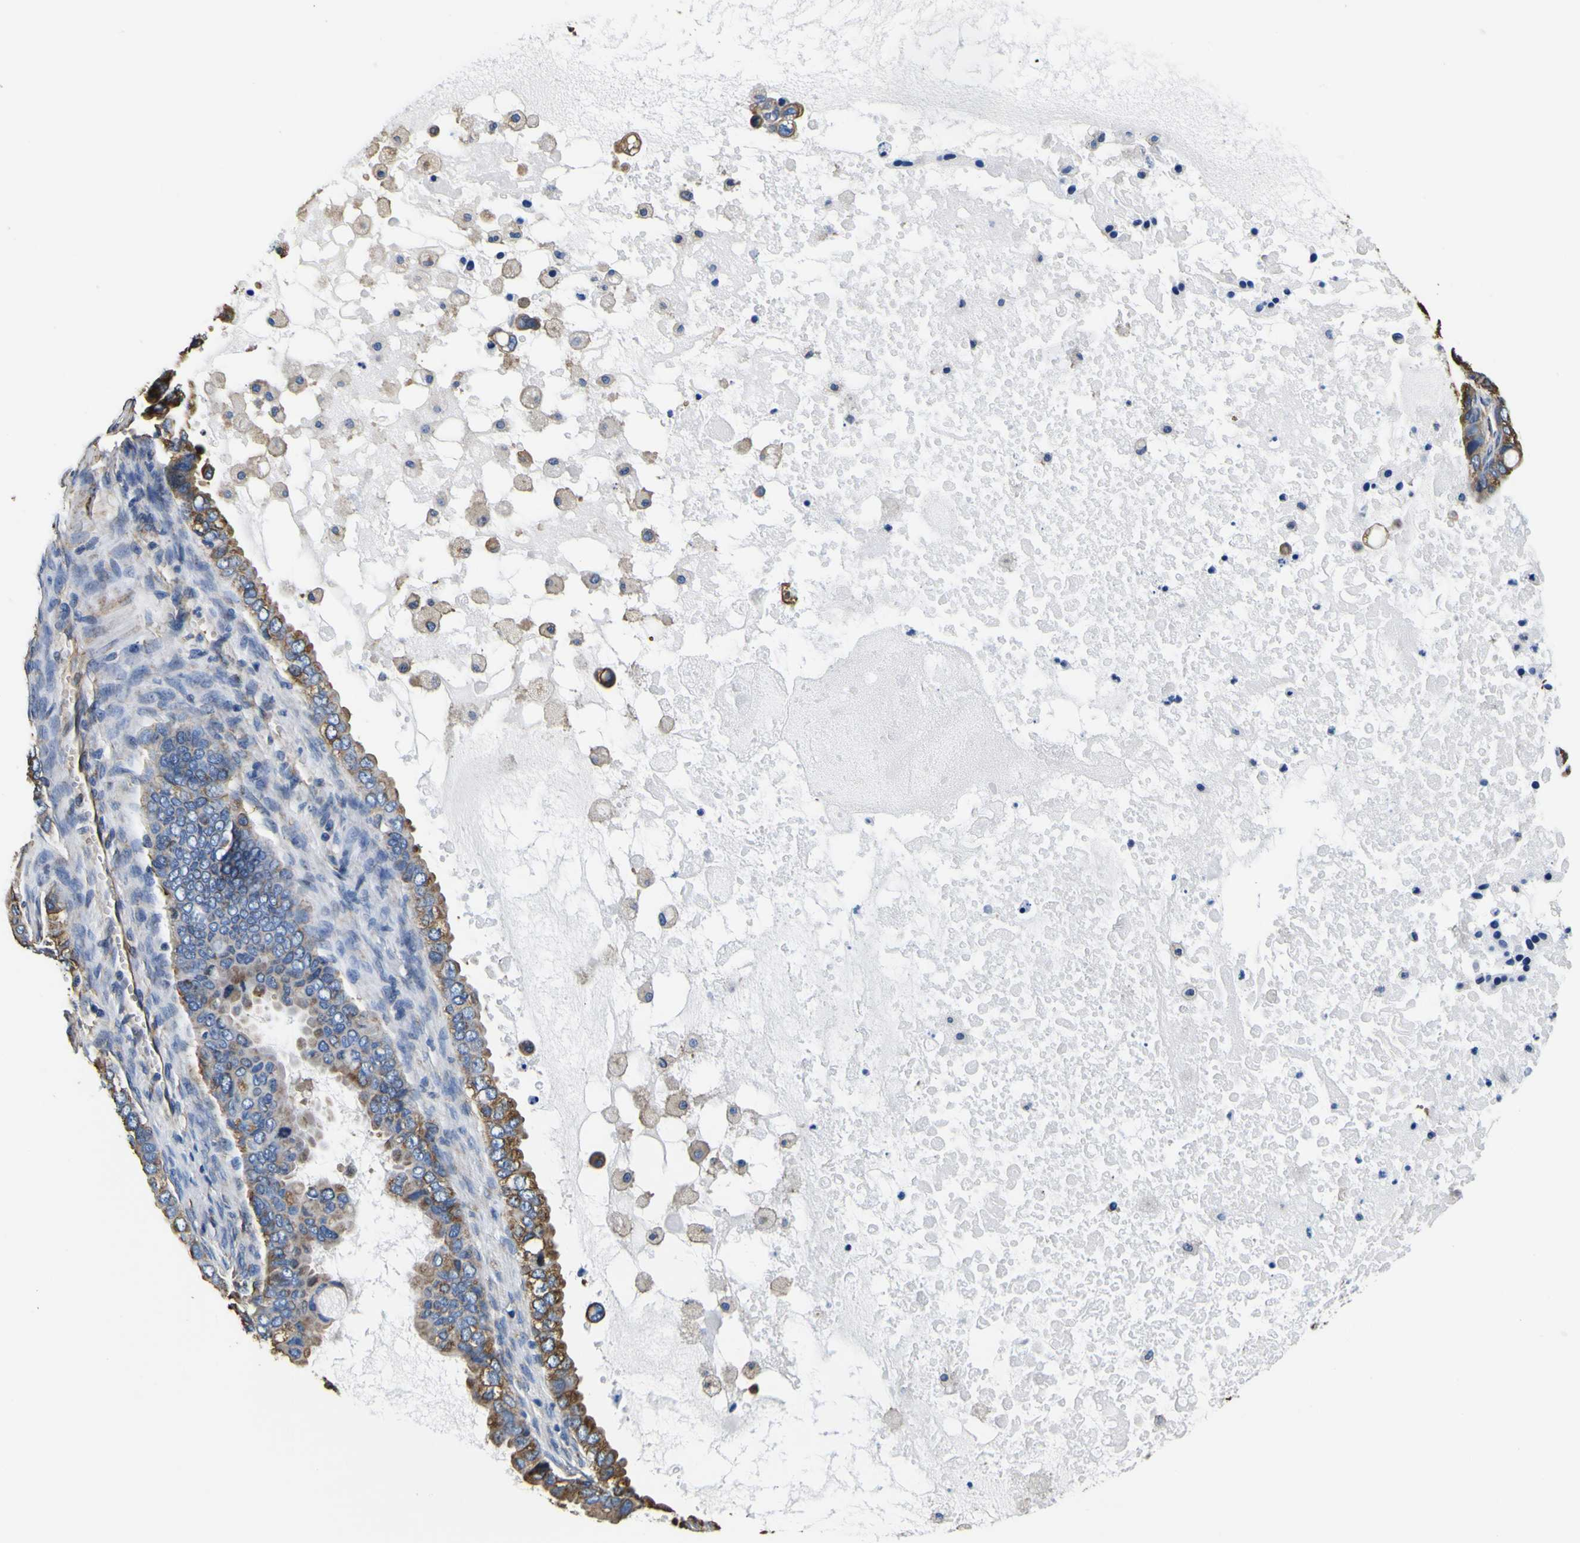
{"staining": {"intensity": "moderate", "quantity": ">75%", "location": "cytoplasmic/membranous"}, "tissue": "ovarian cancer", "cell_type": "Tumor cells", "image_type": "cancer", "snomed": [{"axis": "morphology", "description": "Cystadenocarcinoma, mucinous, NOS"}, {"axis": "topography", "description": "Ovary"}], "caption": "Ovarian cancer (mucinous cystadenocarcinoma) stained with a brown dye displays moderate cytoplasmic/membranous positive positivity in approximately >75% of tumor cells.", "gene": "TUBA1B", "patient": {"sex": "female", "age": 80}}